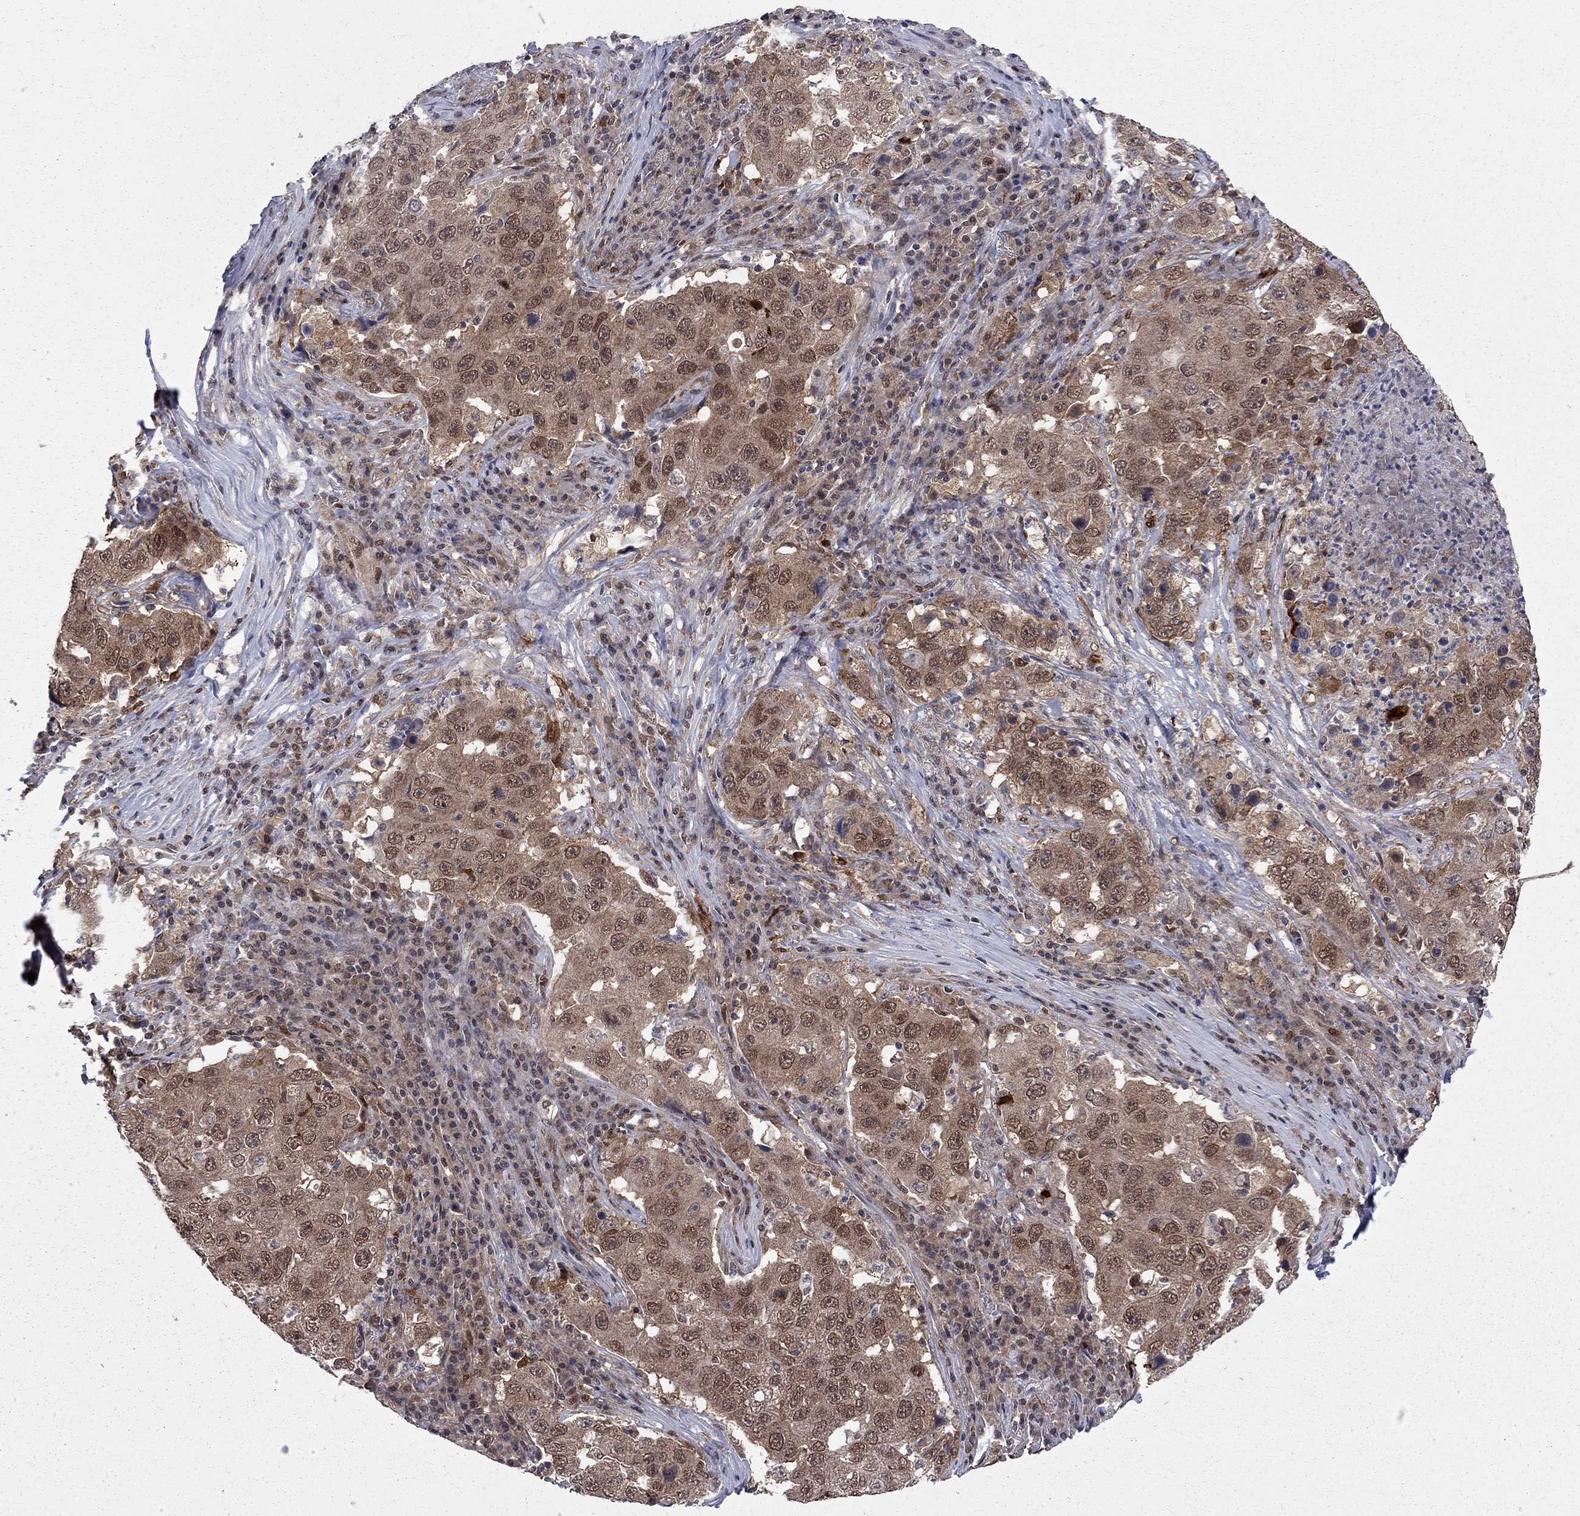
{"staining": {"intensity": "moderate", "quantity": "25%-75%", "location": "nuclear"}, "tissue": "lung cancer", "cell_type": "Tumor cells", "image_type": "cancer", "snomed": [{"axis": "morphology", "description": "Adenocarcinoma, NOS"}, {"axis": "topography", "description": "Lung"}], "caption": "Adenocarcinoma (lung) tissue shows moderate nuclear staining in approximately 25%-75% of tumor cells, visualized by immunohistochemistry. (DAB IHC with brightfield microscopy, high magnification).", "gene": "SAP30L", "patient": {"sex": "male", "age": 73}}